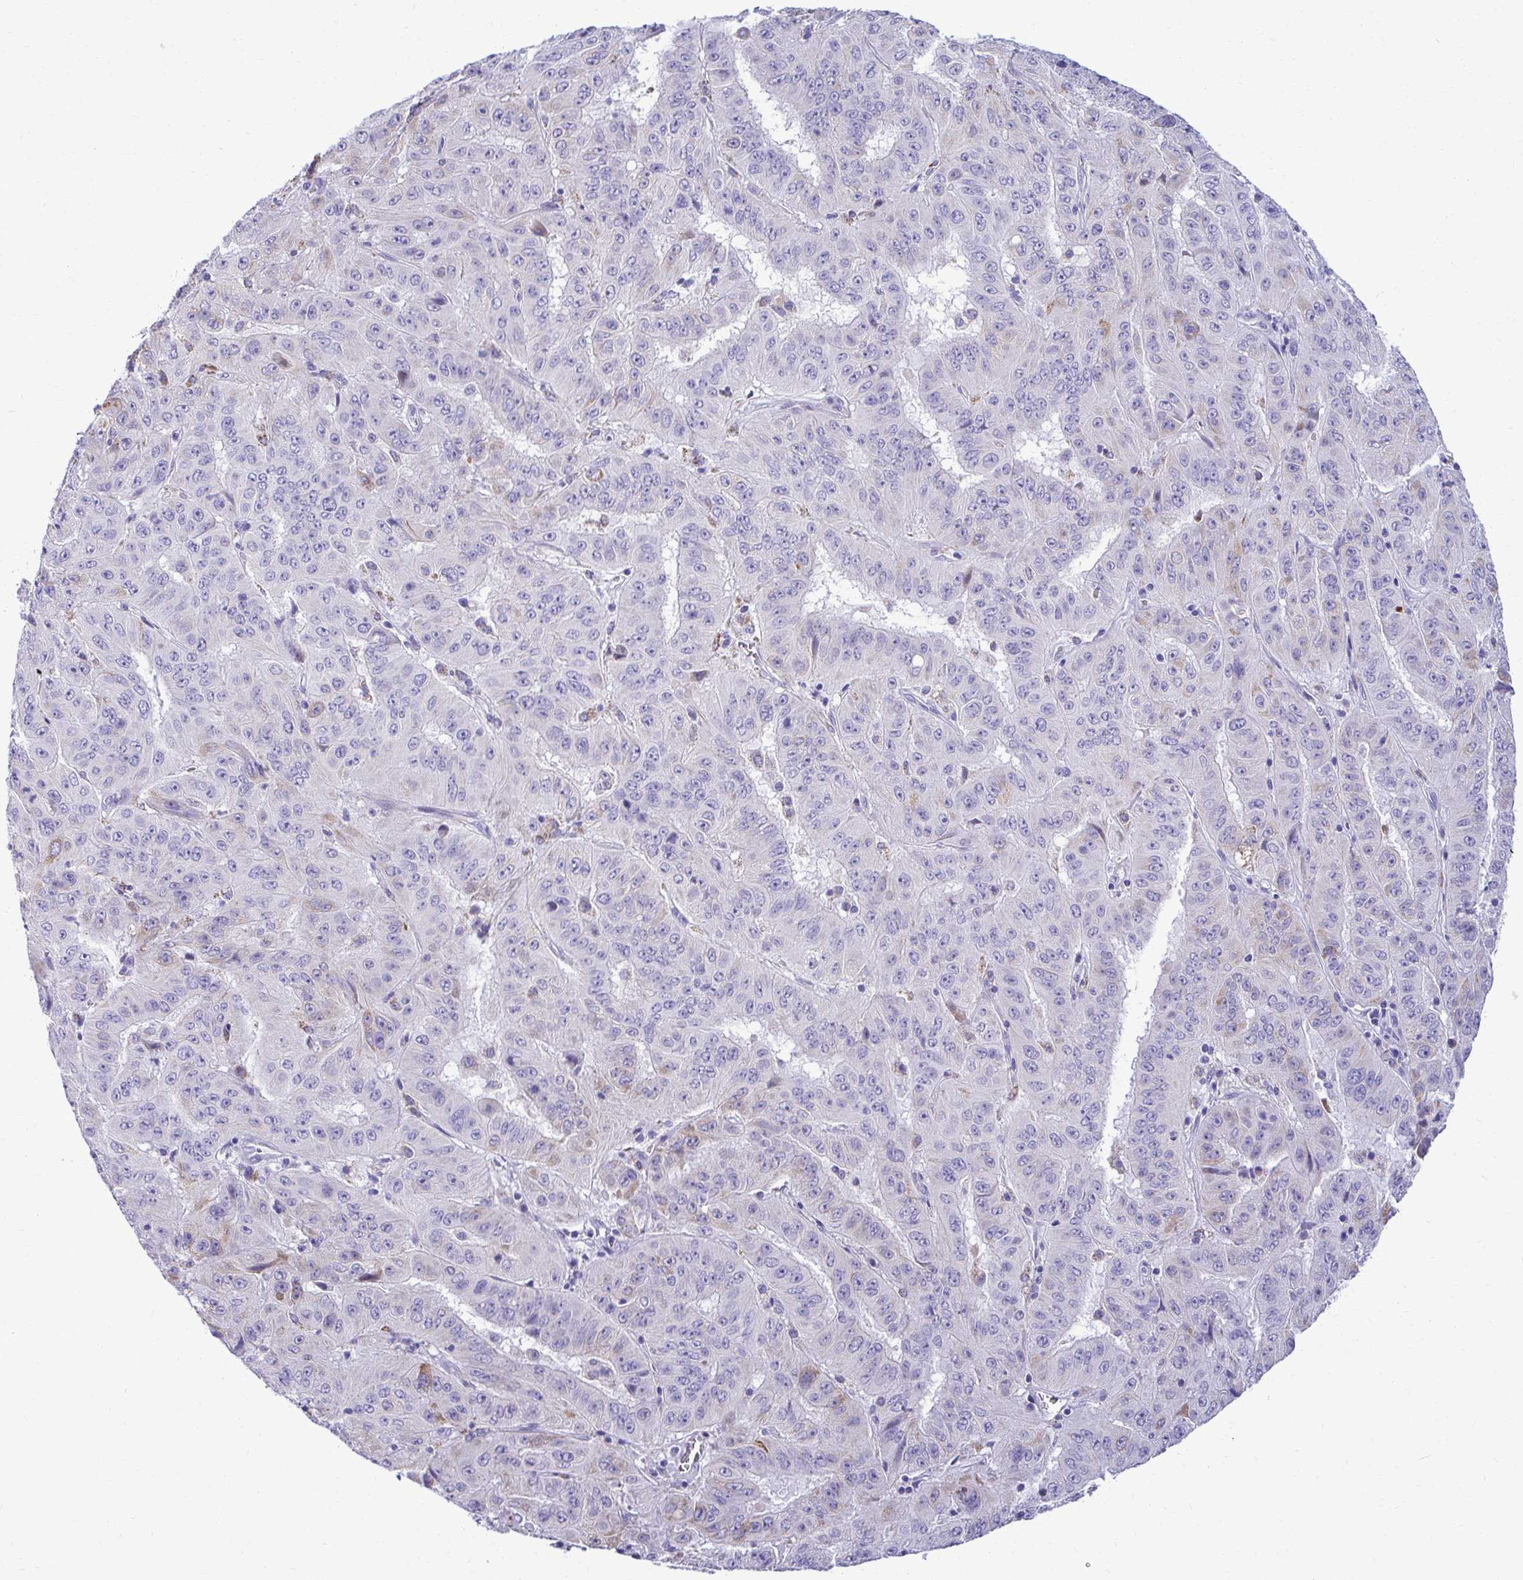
{"staining": {"intensity": "negative", "quantity": "none", "location": "none"}, "tissue": "pancreatic cancer", "cell_type": "Tumor cells", "image_type": "cancer", "snomed": [{"axis": "morphology", "description": "Adenocarcinoma, NOS"}, {"axis": "topography", "description": "Pancreas"}], "caption": "IHC image of neoplastic tissue: pancreatic adenocarcinoma stained with DAB (3,3'-diaminobenzidine) displays no significant protein positivity in tumor cells.", "gene": "AIG1", "patient": {"sex": "male", "age": 63}}